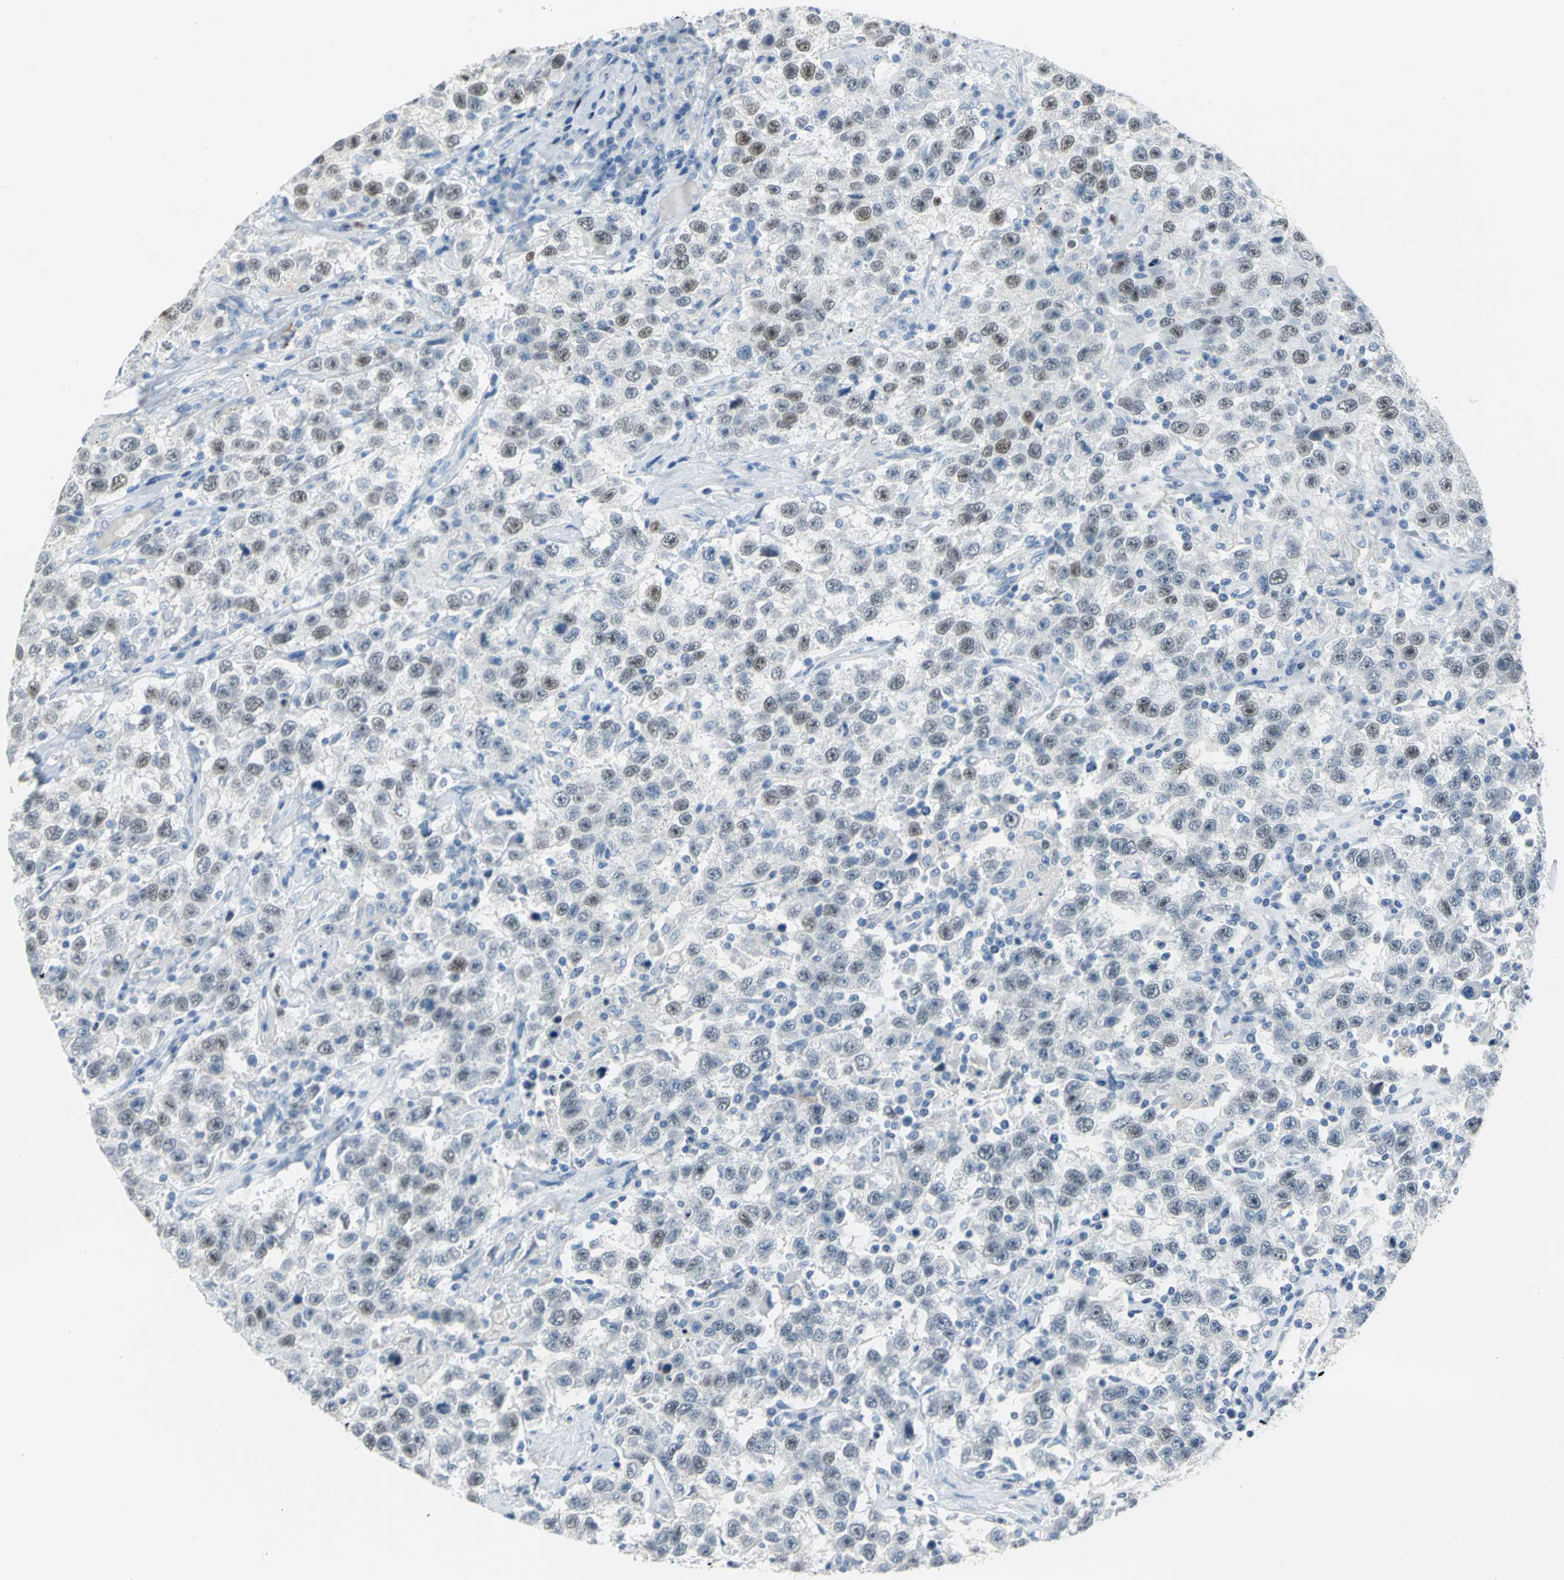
{"staining": {"intensity": "moderate", "quantity": "25%-75%", "location": "nuclear"}, "tissue": "testis cancer", "cell_type": "Tumor cells", "image_type": "cancer", "snomed": [{"axis": "morphology", "description": "Seminoma, NOS"}, {"axis": "topography", "description": "Testis"}], "caption": "A high-resolution micrograph shows immunohistochemistry staining of seminoma (testis), which reveals moderate nuclear positivity in about 25%-75% of tumor cells.", "gene": "MCM3", "patient": {"sex": "male", "age": 41}}